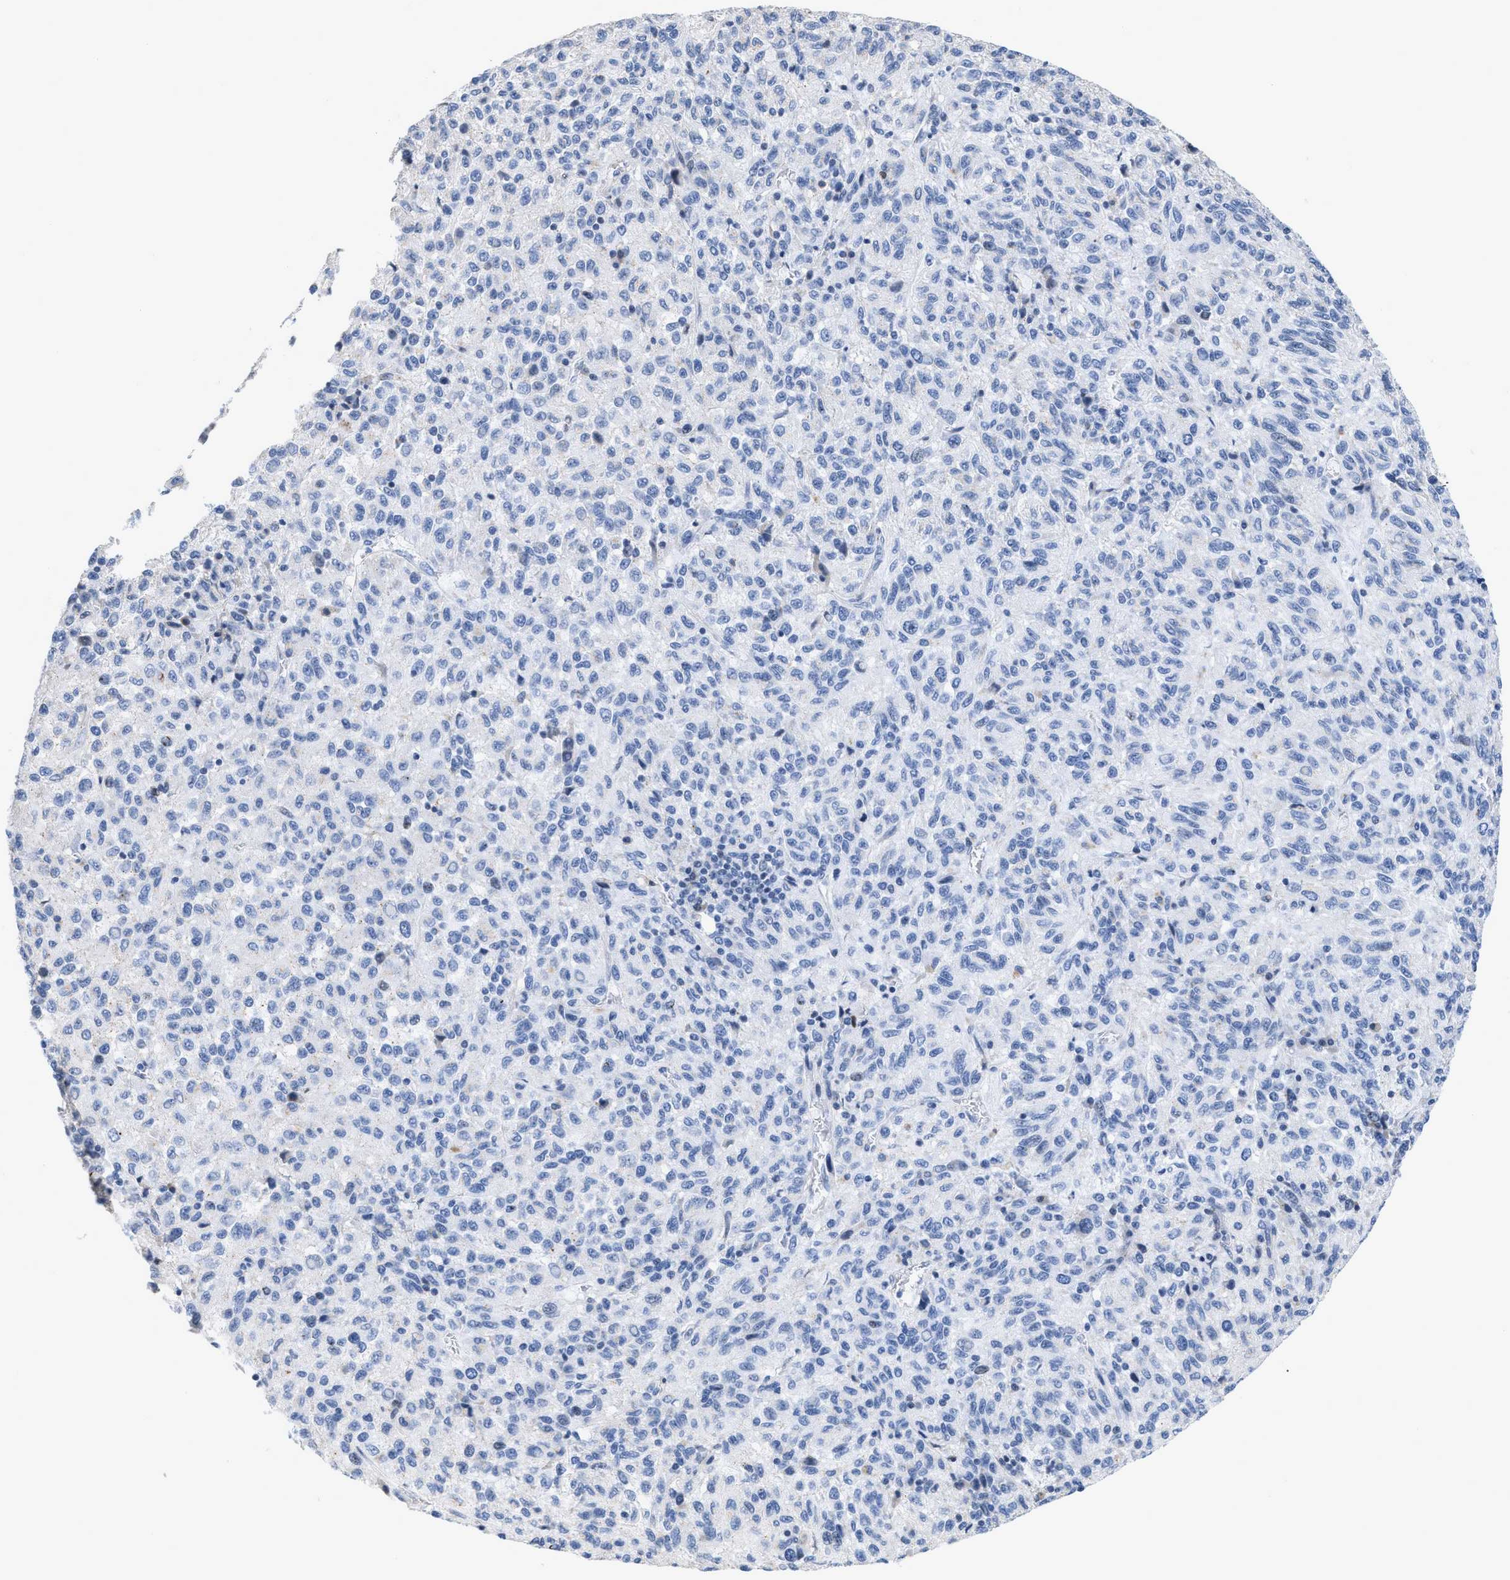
{"staining": {"intensity": "negative", "quantity": "none", "location": "none"}, "tissue": "melanoma", "cell_type": "Tumor cells", "image_type": "cancer", "snomed": [{"axis": "morphology", "description": "Malignant melanoma, Metastatic site"}, {"axis": "topography", "description": "Lung"}], "caption": "A histopathology image of melanoma stained for a protein shows no brown staining in tumor cells. The staining is performed using DAB (3,3'-diaminobenzidine) brown chromogen with nuclei counter-stained in using hematoxylin.", "gene": "CRYM", "patient": {"sex": "male", "age": 64}}